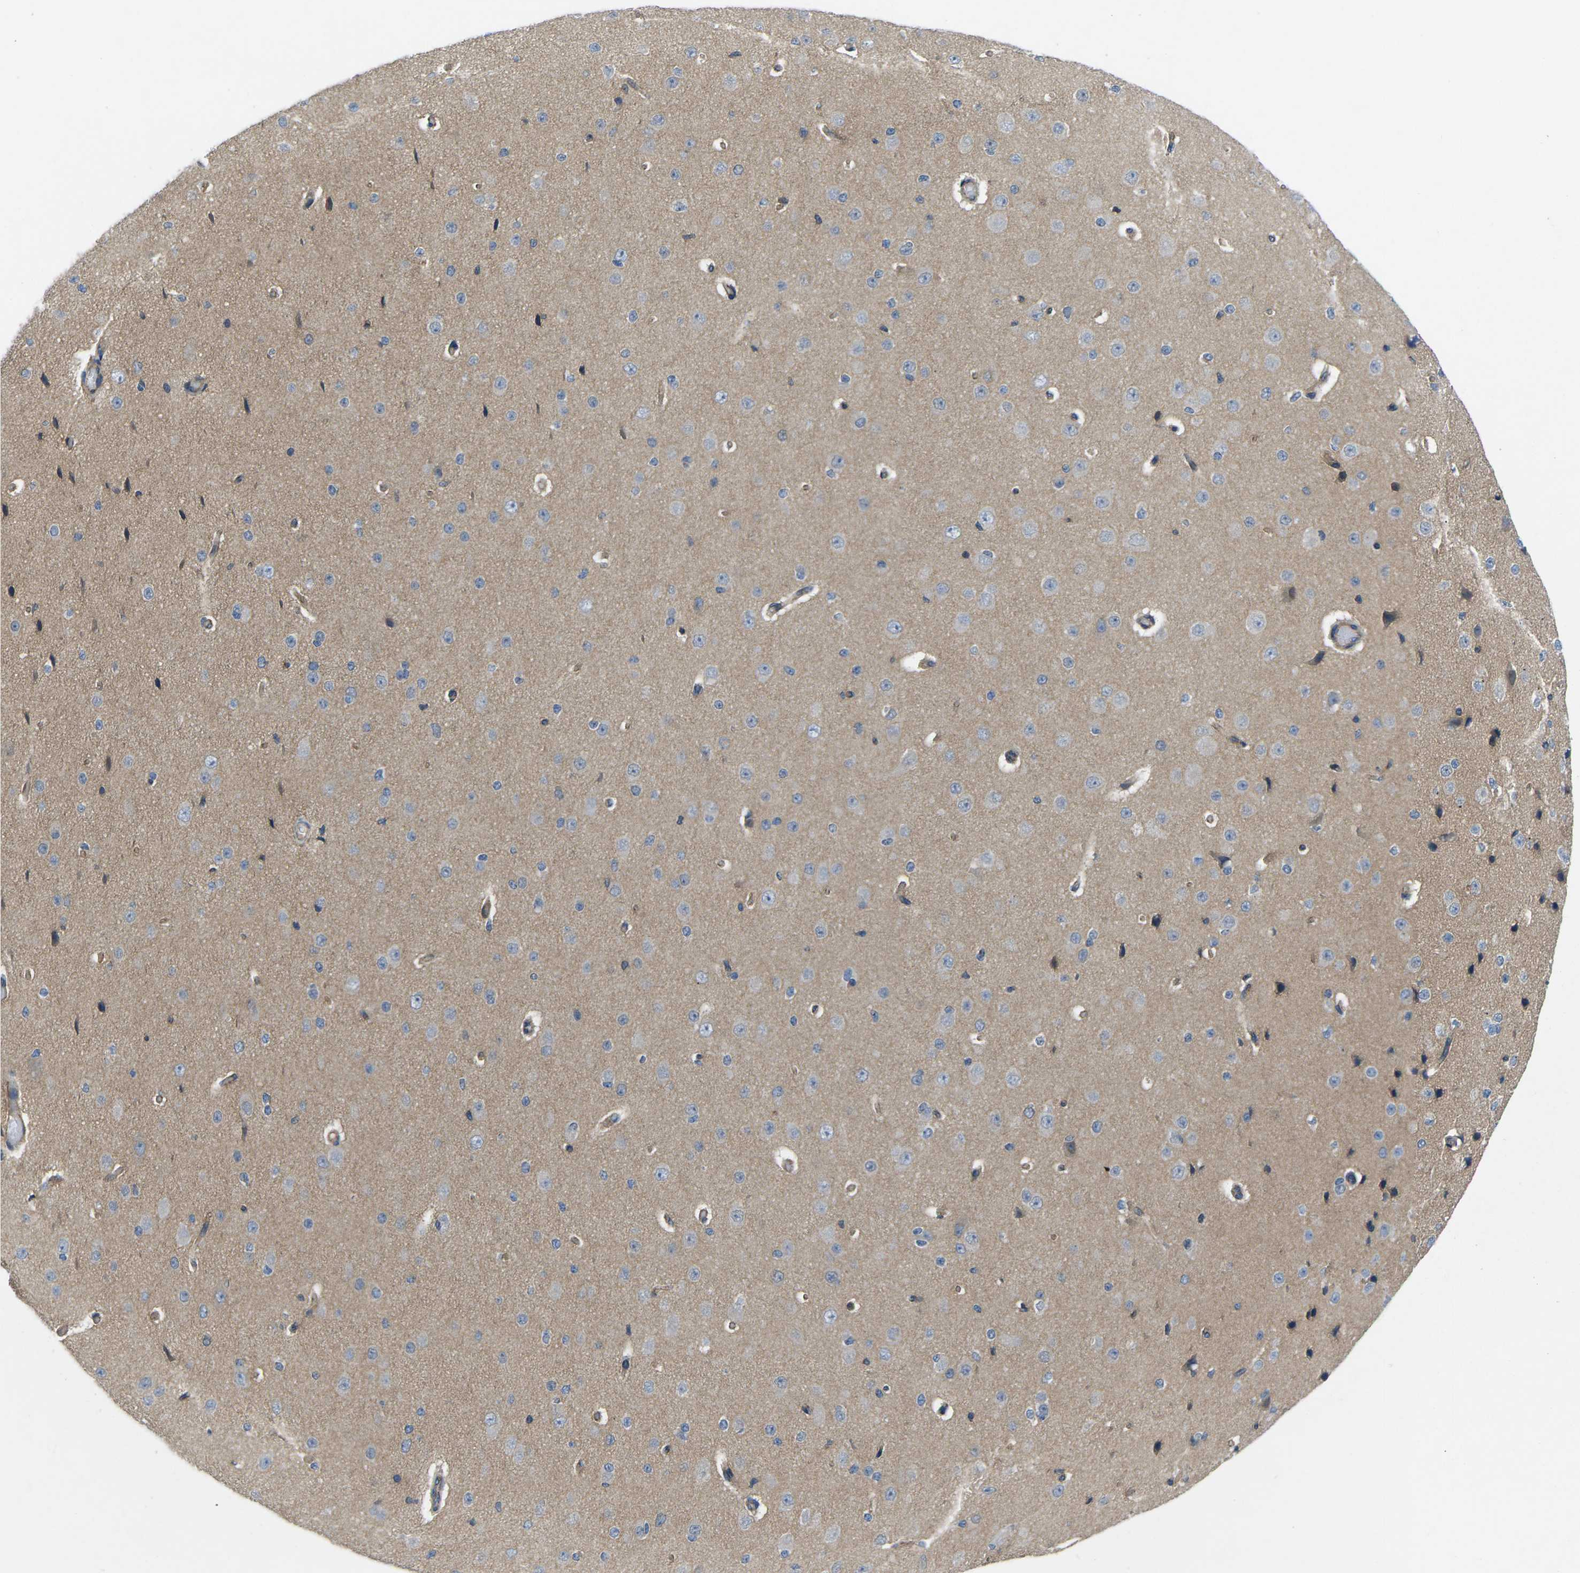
{"staining": {"intensity": "weak", "quantity": "25%-75%", "location": "cytoplasmic/membranous"}, "tissue": "cerebral cortex", "cell_type": "Endothelial cells", "image_type": "normal", "snomed": [{"axis": "morphology", "description": "Normal tissue, NOS"}, {"axis": "morphology", "description": "Developmental malformation"}, {"axis": "topography", "description": "Cerebral cortex"}], "caption": "IHC image of normal human cerebral cortex stained for a protein (brown), which exhibits low levels of weak cytoplasmic/membranous expression in approximately 25%-75% of endothelial cells.", "gene": "CTNND1", "patient": {"sex": "female", "age": 30}}